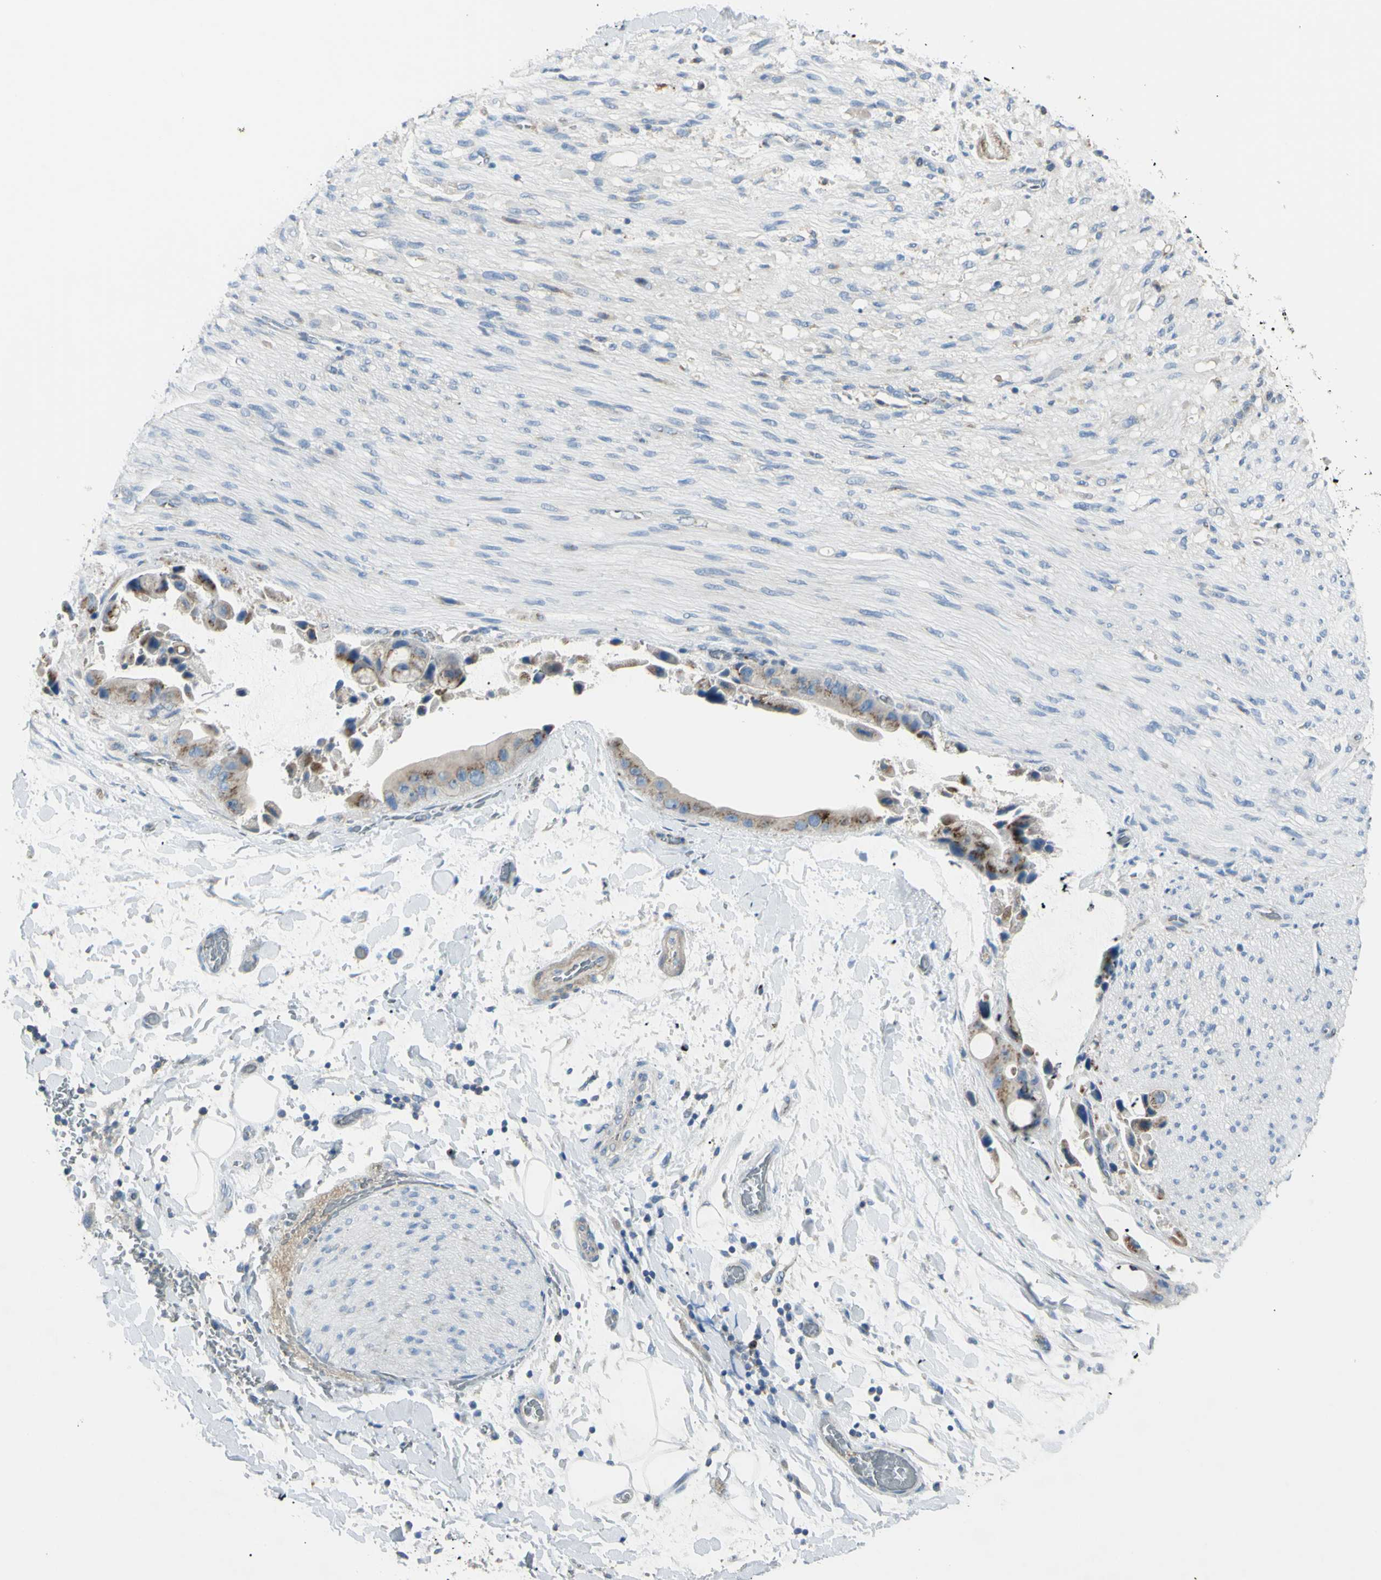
{"staining": {"intensity": "negative", "quantity": "none", "location": "none"}, "tissue": "adipose tissue", "cell_type": "Adipocytes", "image_type": "normal", "snomed": [{"axis": "morphology", "description": "Normal tissue, NOS"}, {"axis": "morphology", "description": "Cholangiocarcinoma"}, {"axis": "topography", "description": "Liver"}, {"axis": "topography", "description": "Peripheral nerve tissue"}], "caption": "The micrograph reveals no staining of adipocytes in normal adipose tissue. The staining was performed using DAB (3,3'-diaminobenzidine) to visualize the protein expression in brown, while the nuclei were stained in blue with hematoxylin (Magnification: 20x).", "gene": "B4GALT3", "patient": {"sex": "male", "age": 50}}